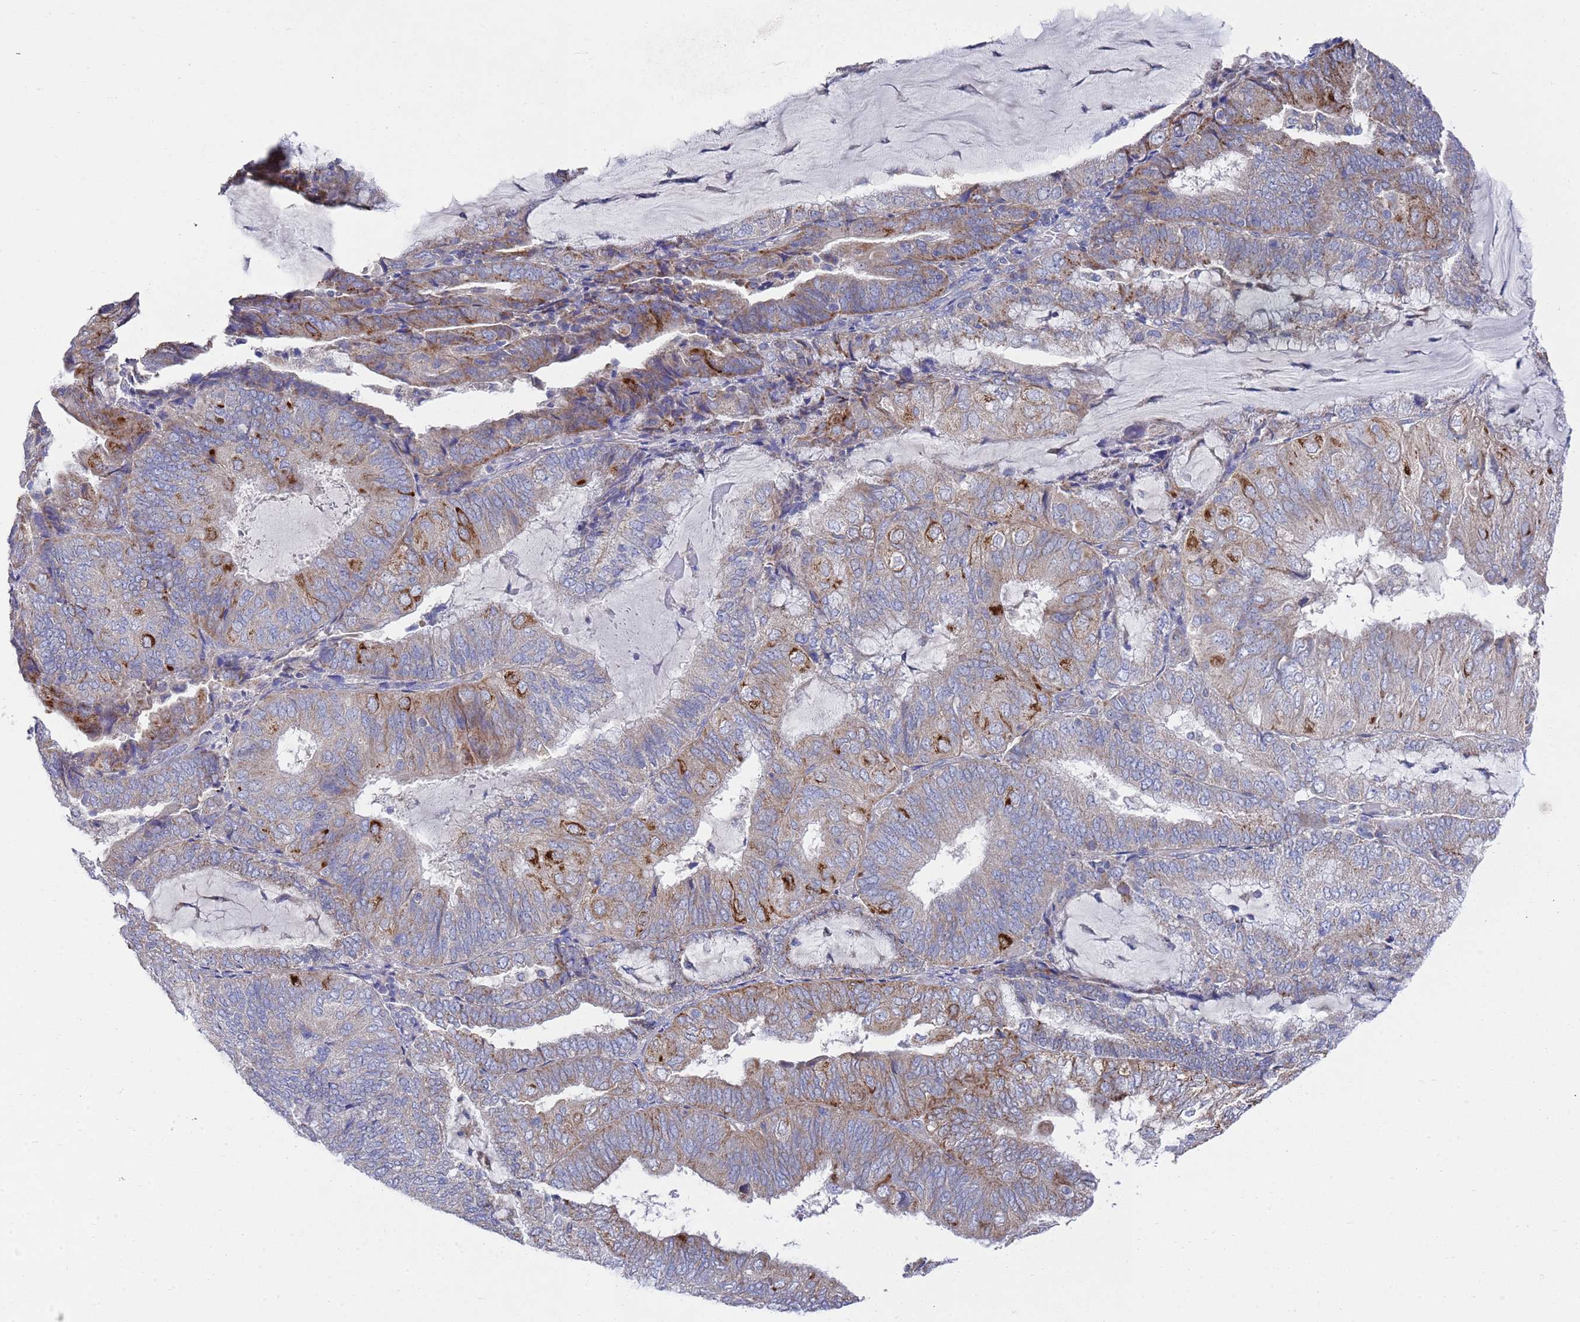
{"staining": {"intensity": "strong", "quantity": "<25%", "location": "cytoplasmic/membranous"}, "tissue": "endometrial cancer", "cell_type": "Tumor cells", "image_type": "cancer", "snomed": [{"axis": "morphology", "description": "Adenocarcinoma, NOS"}, {"axis": "topography", "description": "Endometrium"}], "caption": "The photomicrograph reveals a brown stain indicating the presence of a protein in the cytoplasmic/membranous of tumor cells in endometrial adenocarcinoma.", "gene": "NPEPPS", "patient": {"sex": "female", "age": 81}}